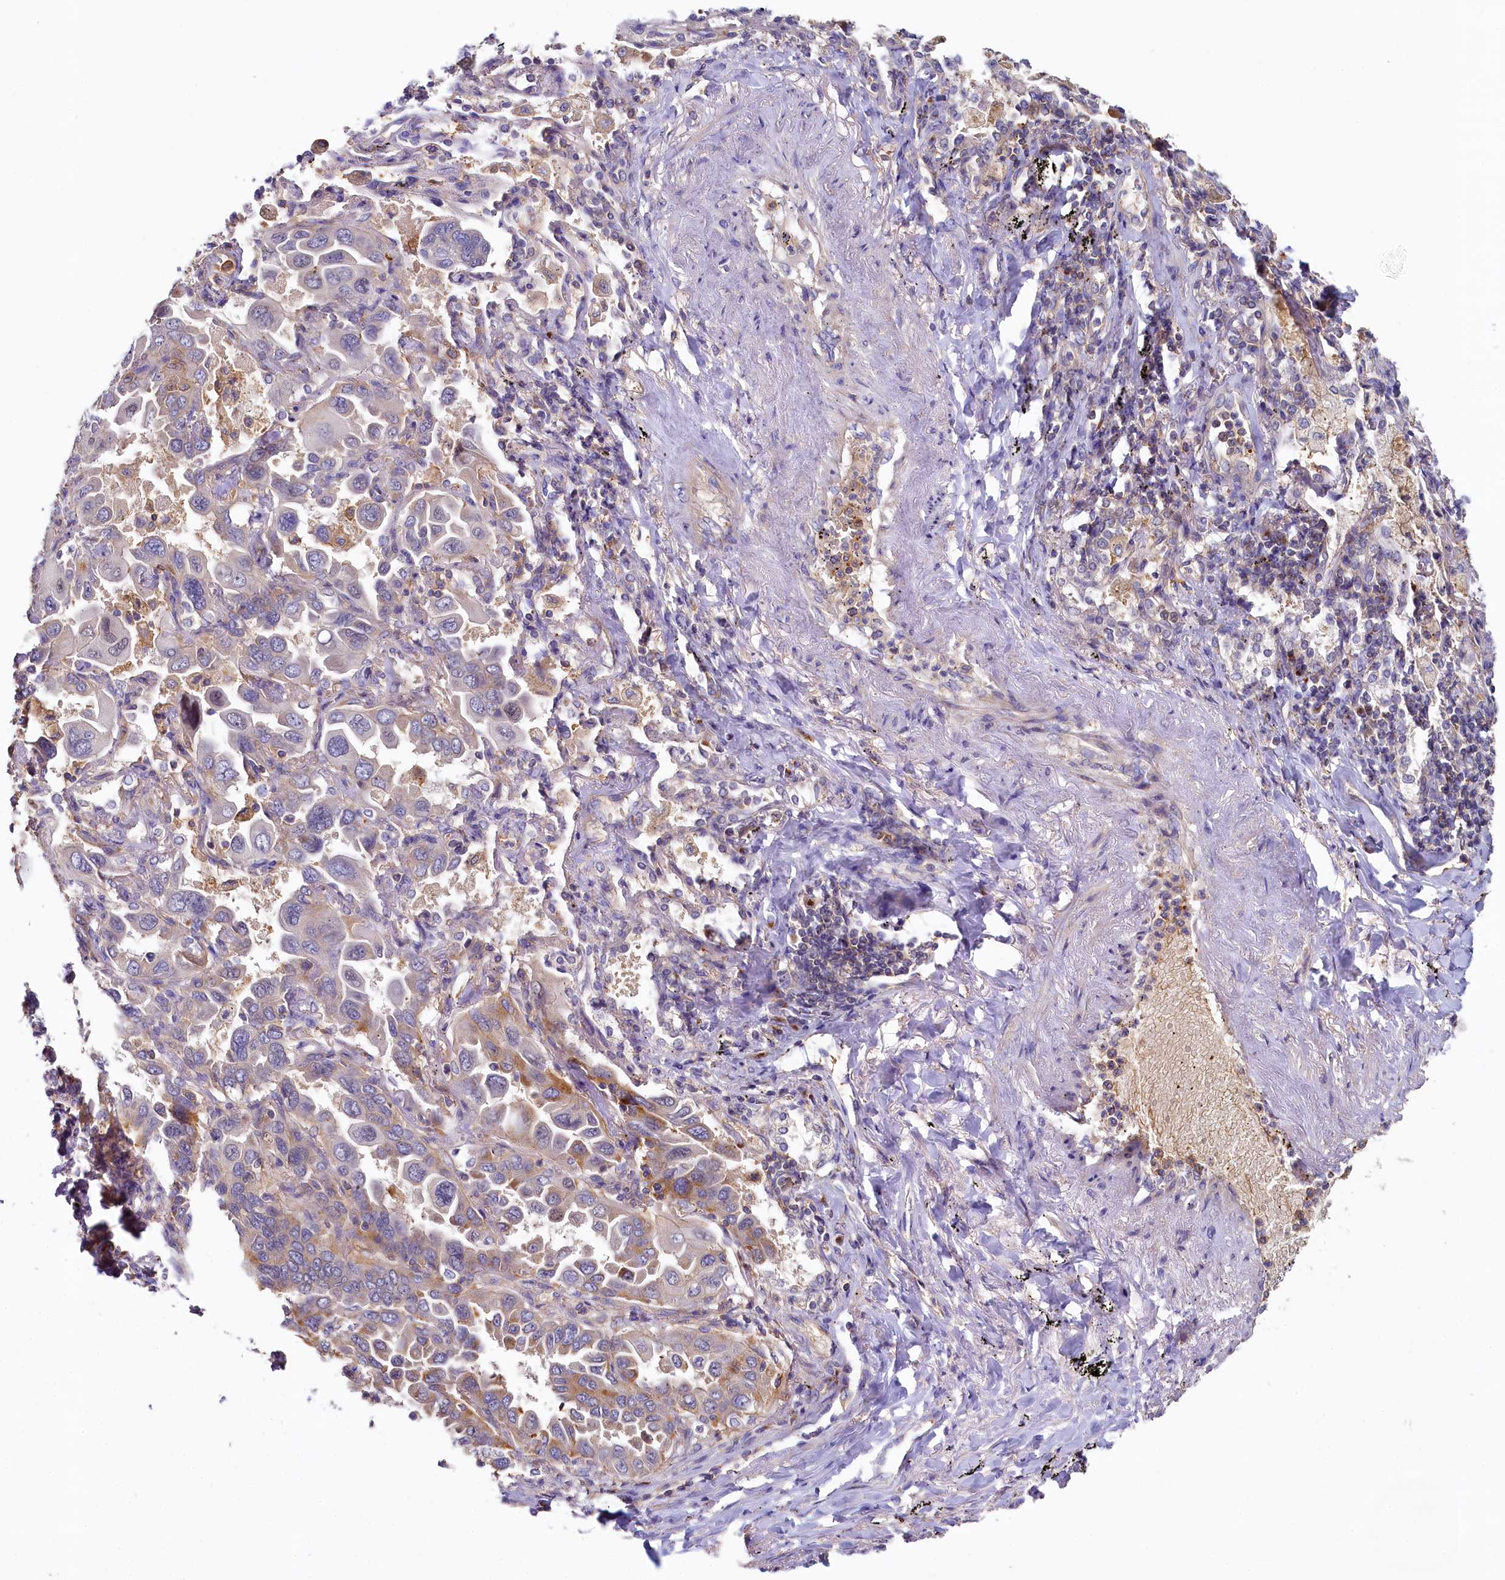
{"staining": {"intensity": "weak", "quantity": "<25%", "location": "cytoplasmic/membranous"}, "tissue": "lung cancer", "cell_type": "Tumor cells", "image_type": "cancer", "snomed": [{"axis": "morphology", "description": "Adenocarcinoma, NOS"}, {"axis": "topography", "description": "Lung"}], "caption": "Tumor cells show no significant staining in adenocarcinoma (lung). (DAB IHC, high magnification).", "gene": "PPIP5K1", "patient": {"sex": "male", "age": 64}}